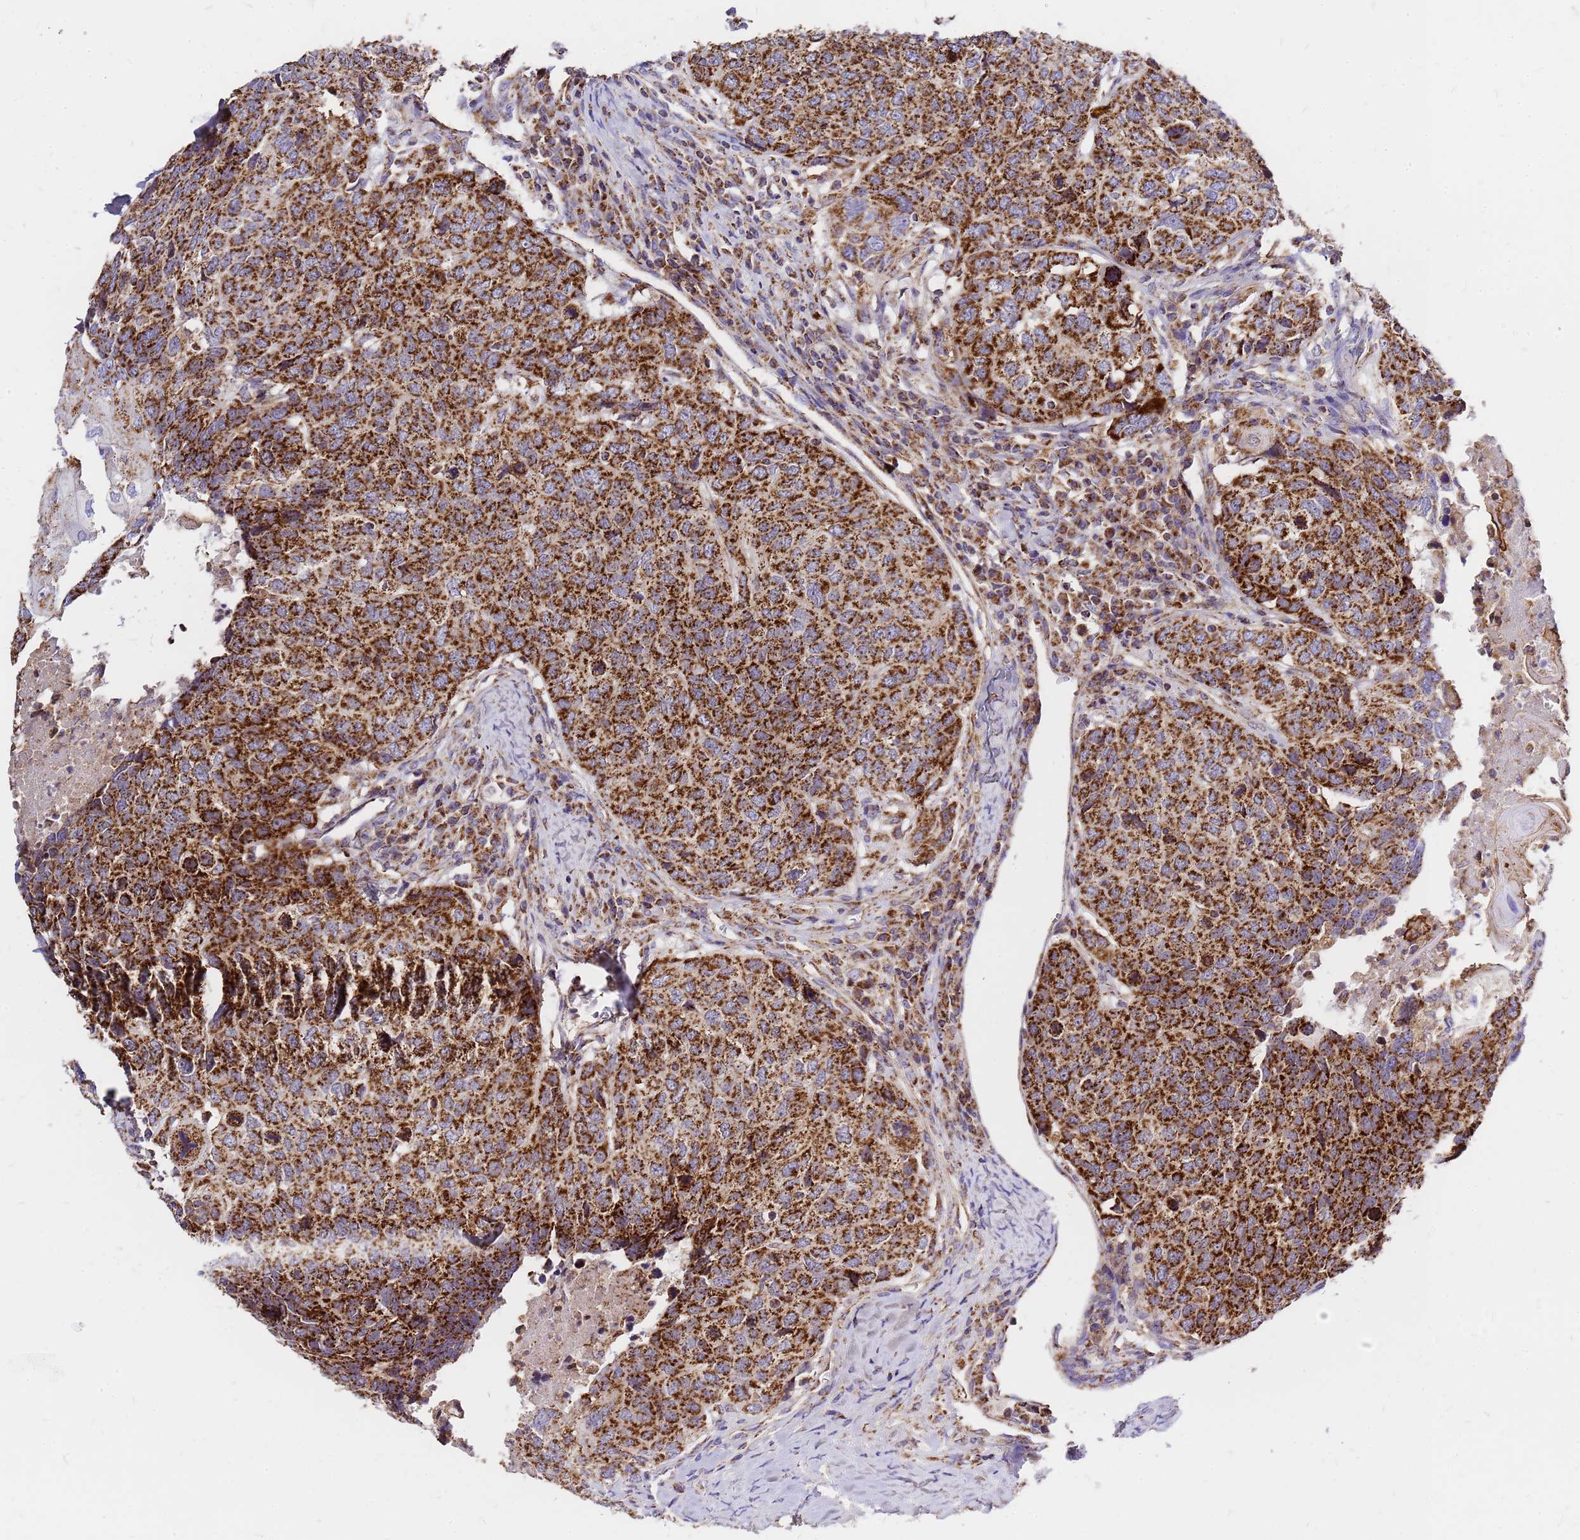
{"staining": {"intensity": "strong", "quantity": ">75%", "location": "cytoplasmic/membranous"}, "tissue": "head and neck cancer", "cell_type": "Tumor cells", "image_type": "cancer", "snomed": [{"axis": "morphology", "description": "Squamous cell carcinoma, NOS"}, {"axis": "topography", "description": "Head-Neck"}], "caption": "Immunohistochemistry image of neoplastic tissue: head and neck squamous cell carcinoma stained using immunohistochemistry reveals high levels of strong protein expression localized specifically in the cytoplasmic/membranous of tumor cells, appearing as a cytoplasmic/membranous brown color.", "gene": "MRPS26", "patient": {"sex": "male", "age": 66}}